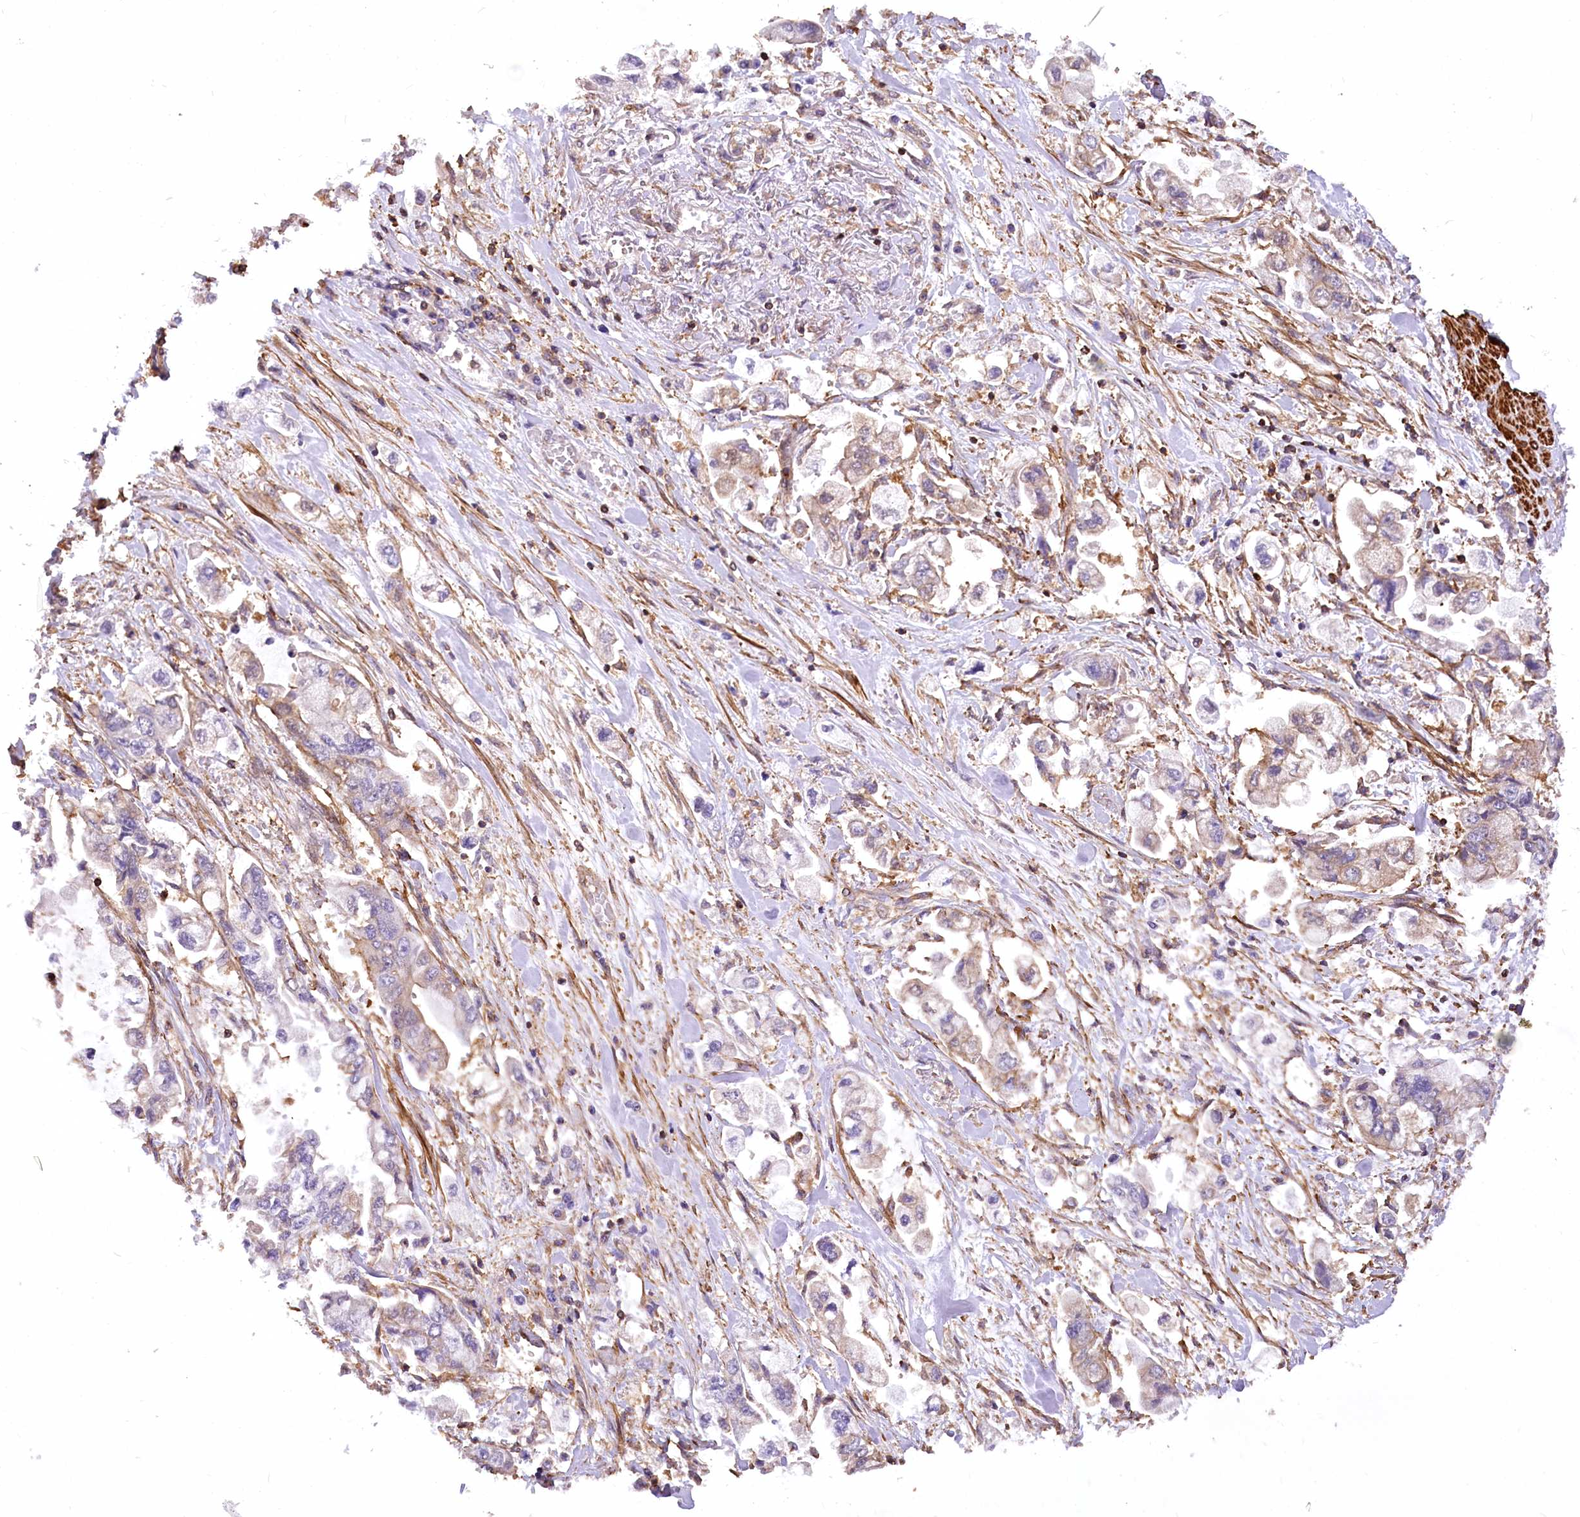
{"staining": {"intensity": "weak", "quantity": "<25%", "location": "cytoplasmic/membranous"}, "tissue": "stomach cancer", "cell_type": "Tumor cells", "image_type": "cancer", "snomed": [{"axis": "morphology", "description": "Adenocarcinoma, NOS"}, {"axis": "topography", "description": "Stomach"}], "caption": "Stomach cancer (adenocarcinoma) was stained to show a protein in brown. There is no significant positivity in tumor cells.", "gene": "DPP3", "patient": {"sex": "male", "age": 62}}